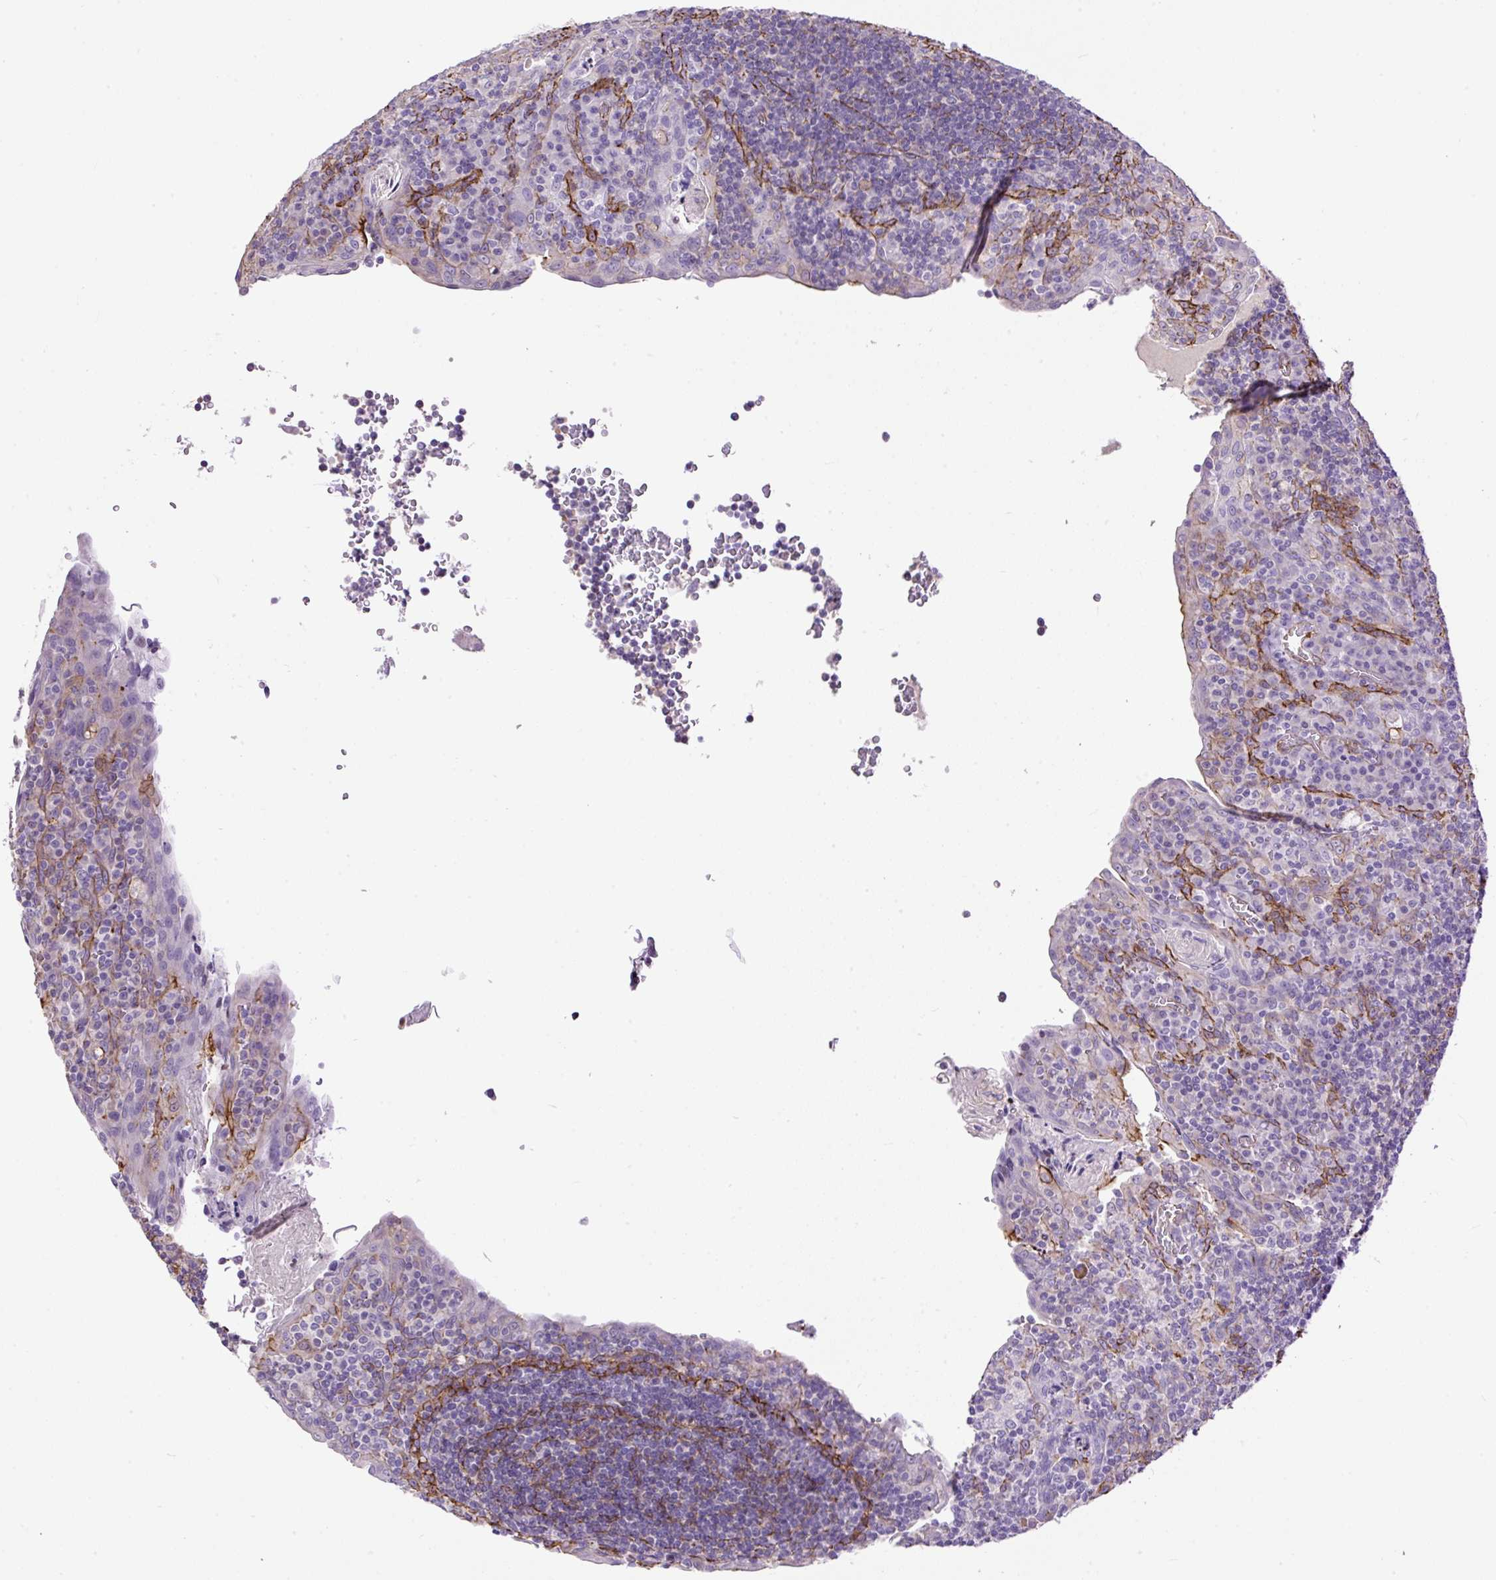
{"staining": {"intensity": "weak", "quantity": "<25%", "location": "cytoplasmic/membranous"}, "tissue": "tonsil", "cell_type": "Germinal center cells", "image_type": "normal", "snomed": [{"axis": "morphology", "description": "Normal tissue, NOS"}, {"axis": "topography", "description": "Tonsil"}], "caption": "High power microscopy micrograph of an IHC histopathology image of unremarkable tonsil, revealing no significant positivity in germinal center cells.", "gene": "MAGEB16", "patient": {"sex": "male", "age": 17}}